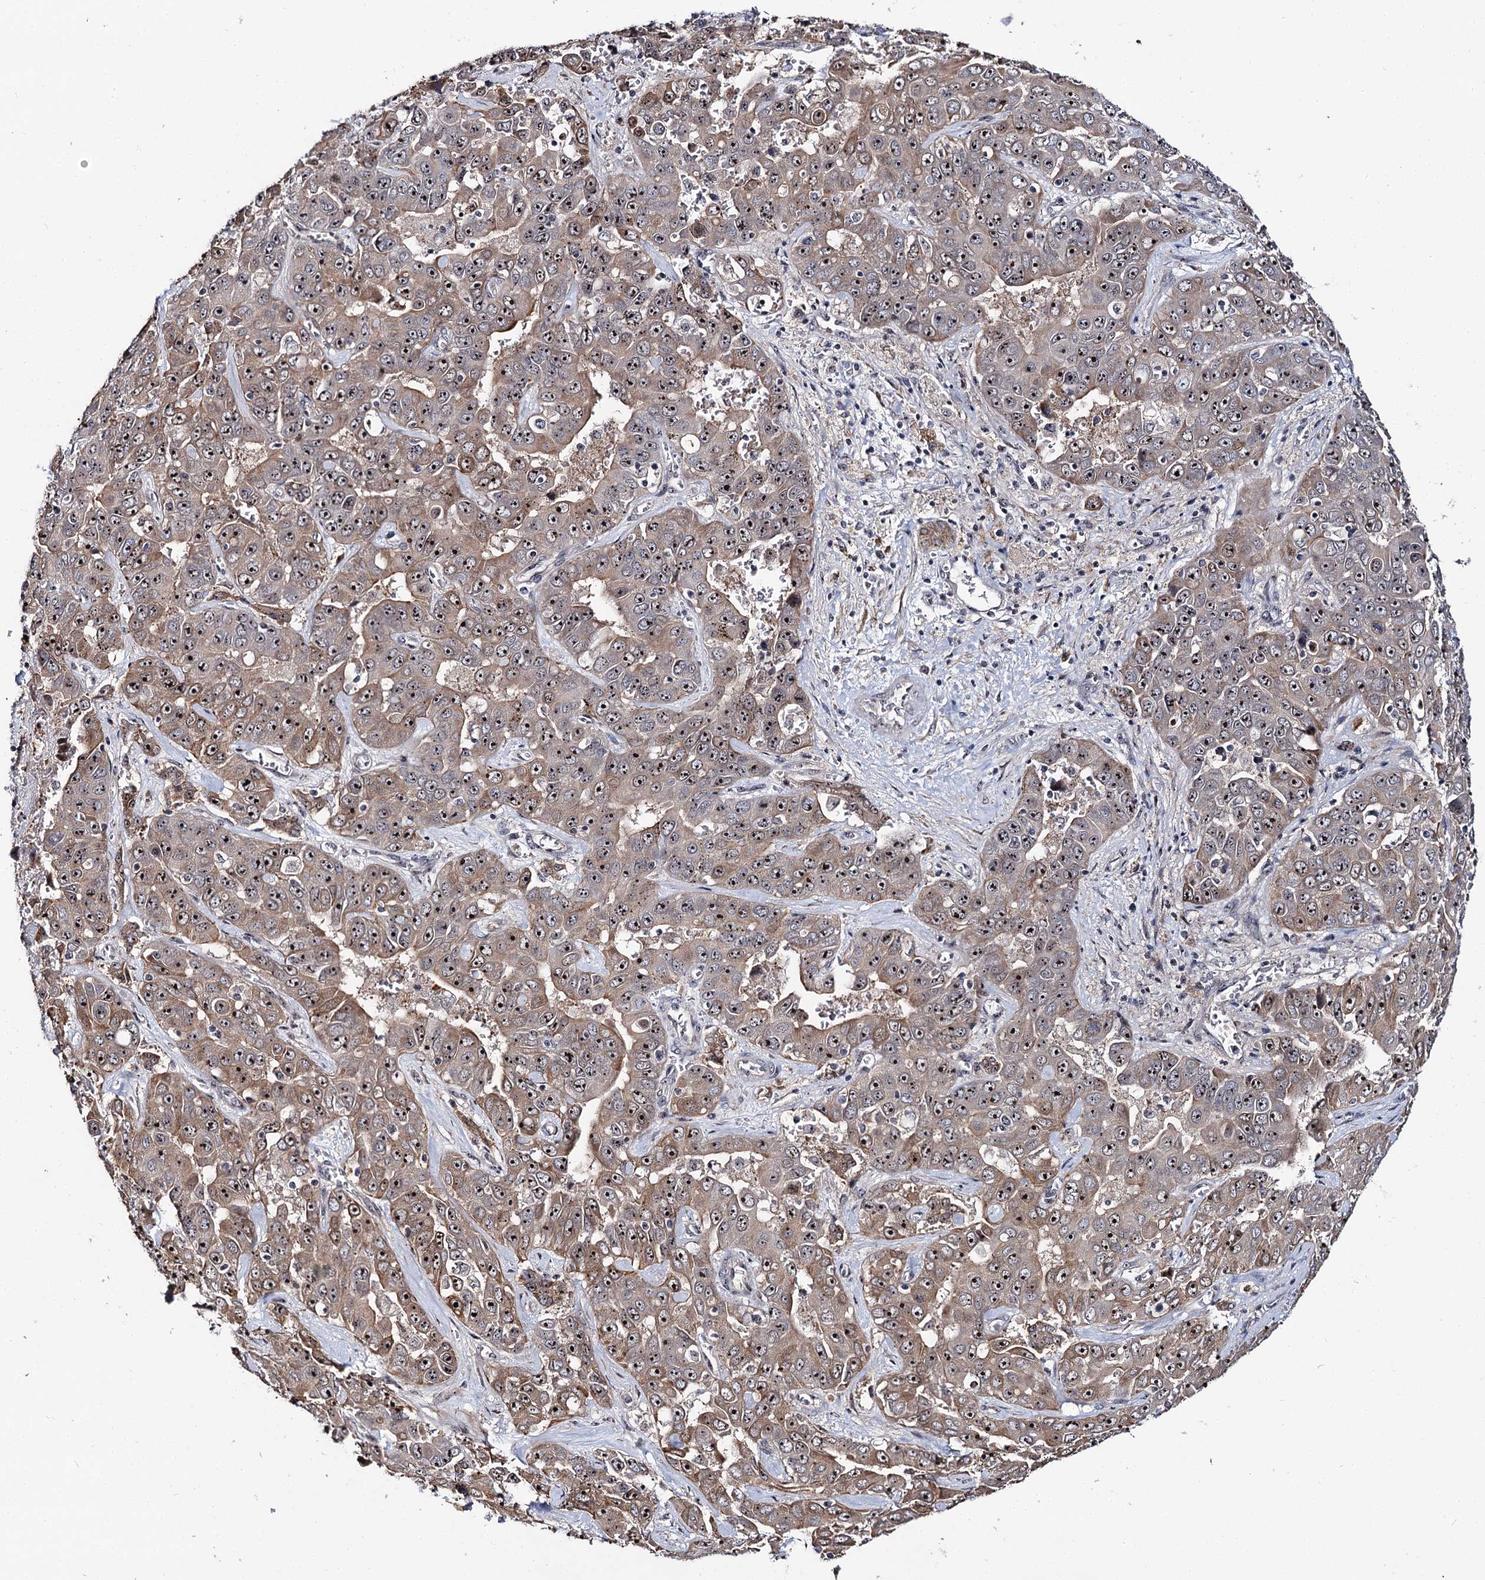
{"staining": {"intensity": "strong", "quantity": ">75%", "location": "cytoplasmic/membranous,nuclear"}, "tissue": "liver cancer", "cell_type": "Tumor cells", "image_type": "cancer", "snomed": [{"axis": "morphology", "description": "Cholangiocarcinoma"}, {"axis": "topography", "description": "Liver"}], "caption": "Immunohistochemistry (IHC) of human cholangiocarcinoma (liver) shows high levels of strong cytoplasmic/membranous and nuclear positivity in about >75% of tumor cells. The staining is performed using DAB brown chromogen to label protein expression. The nuclei are counter-stained blue using hematoxylin.", "gene": "SUPT20H", "patient": {"sex": "female", "age": 52}}